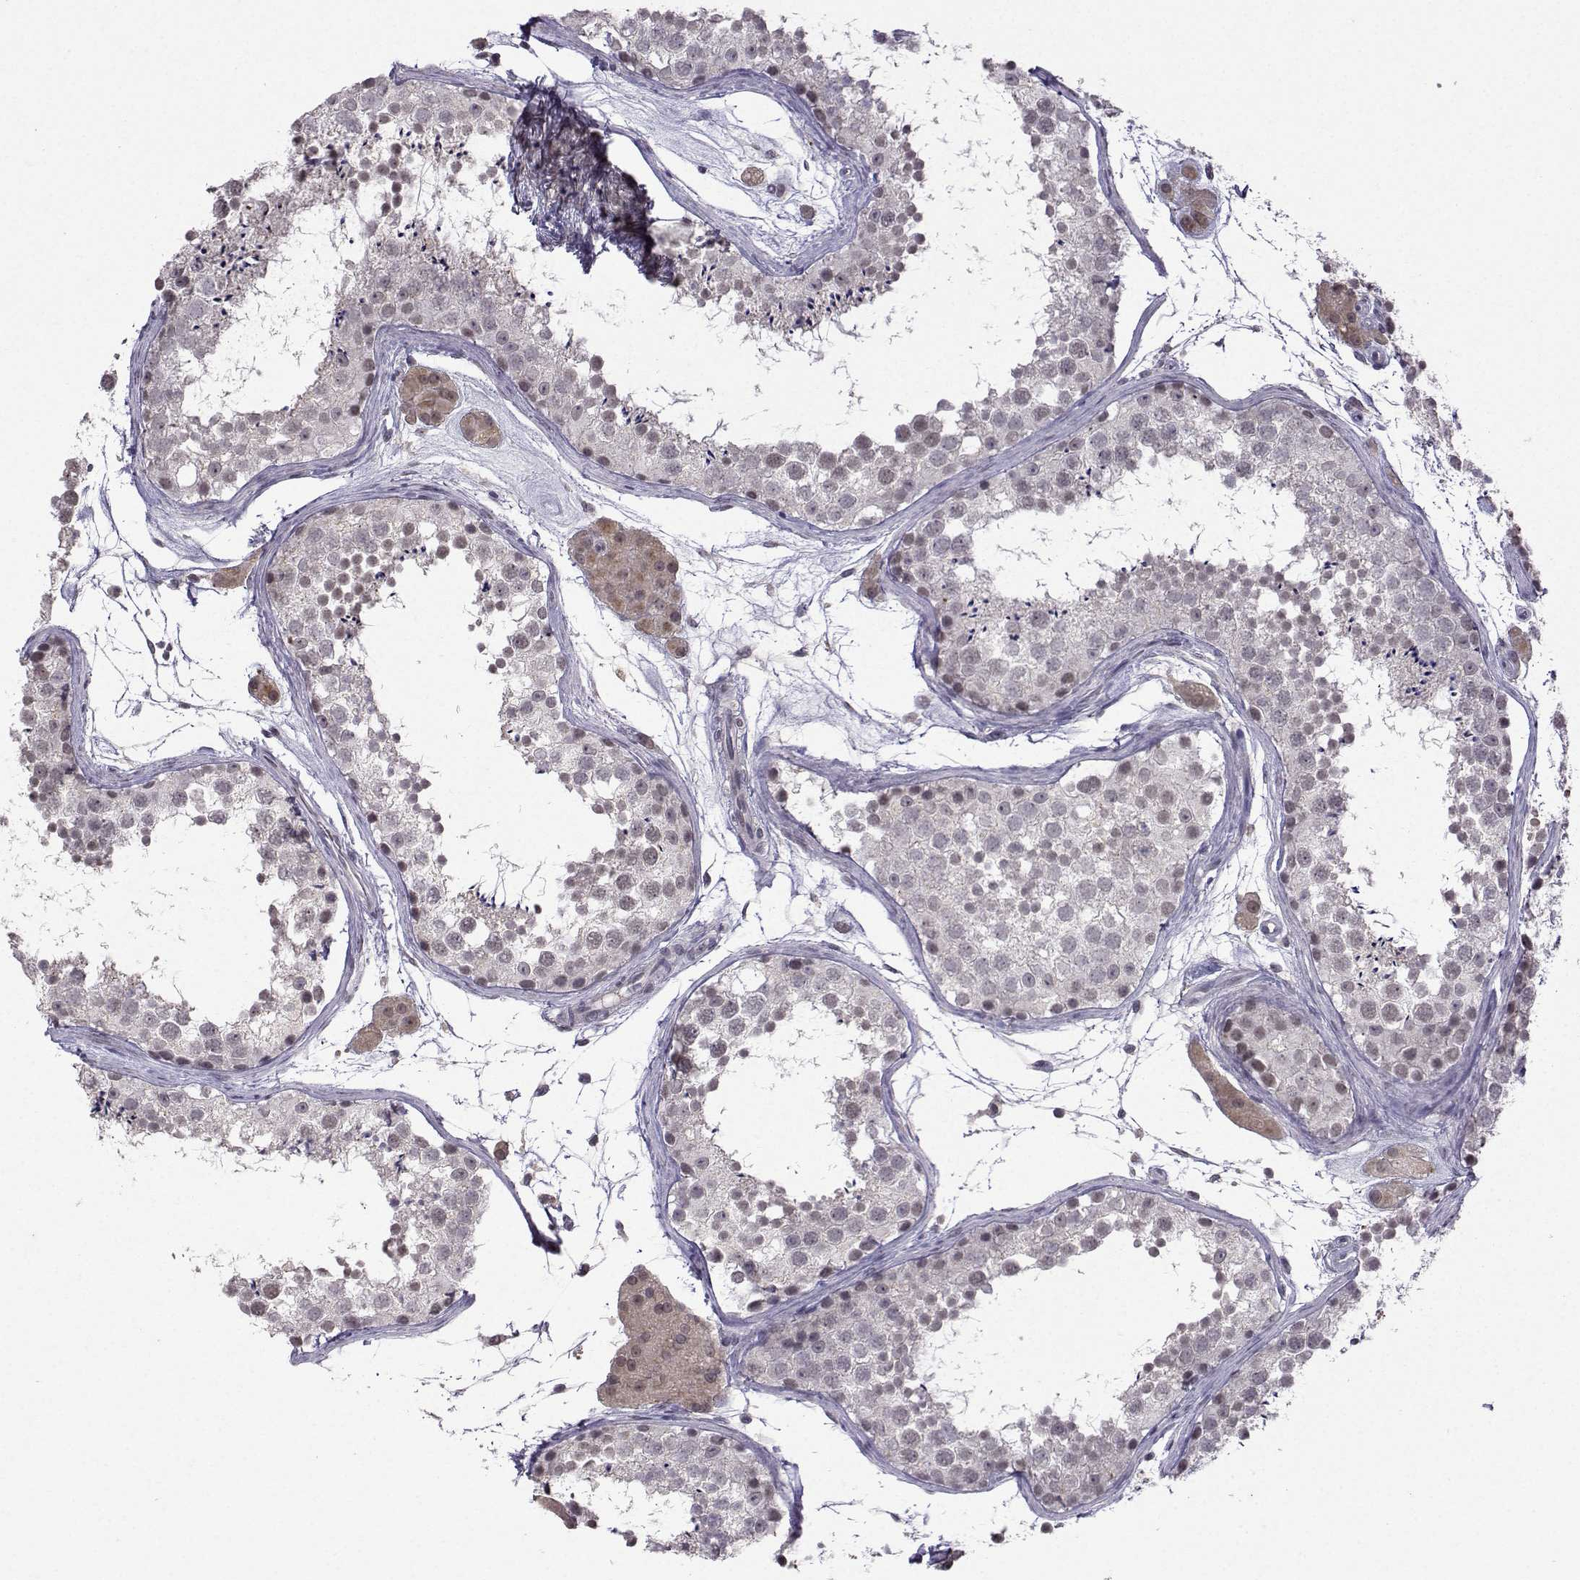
{"staining": {"intensity": "negative", "quantity": "none", "location": "none"}, "tissue": "testis", "cell_type": "Cells in seminiferous ducts", "image_type": "normal", "snomed": [{"axis": "morphology", "description": "Normal tissue, NOS"}, {"axis": "topography", "description": "Testis"}], "caption": "Protein analysis of normal testis exhibits no significant expression in cells in seminiferous ducts.", "gene": "CCL28", "patient": {"sex": "male", "age": 41}}